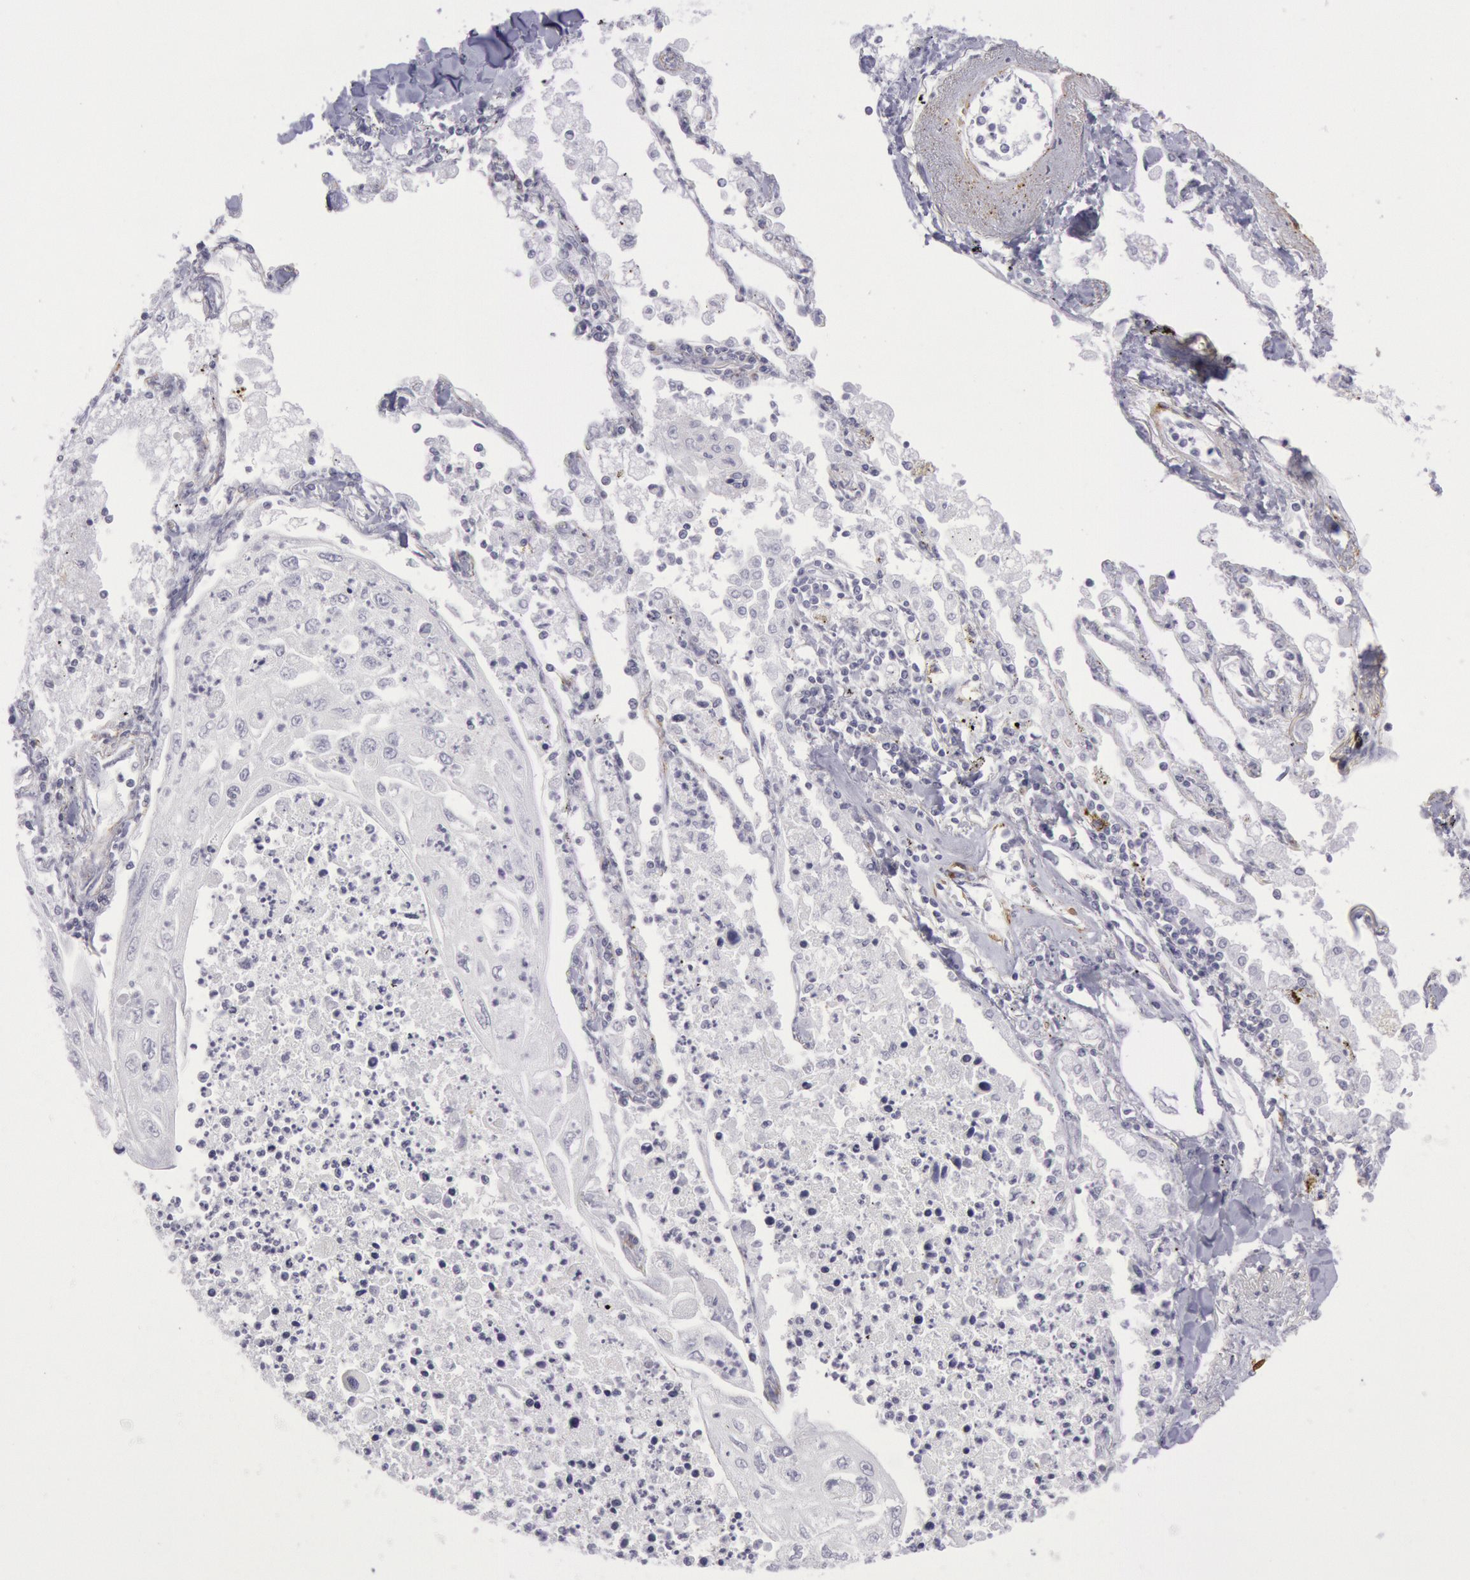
{"staining": {"intensity": "negative", "quantity": "none", "location": "none"}, "tissue": "lung cancer", "cell_type": "Tumor cells", "image_type": "cancer", "snomed": [{"axis": "morphology", "description": "Squamous cell carcinoma, NOS"}, {"axis": "topography", "description": "Lung"}], "caption": "Immunohistochemistry (IHC) image of human lung cancer stained for a protein (brown), which demonstrates no positivity in tumor cells.", "gene": "CDH13", "patient": {"sex": "male", "age": 75}}